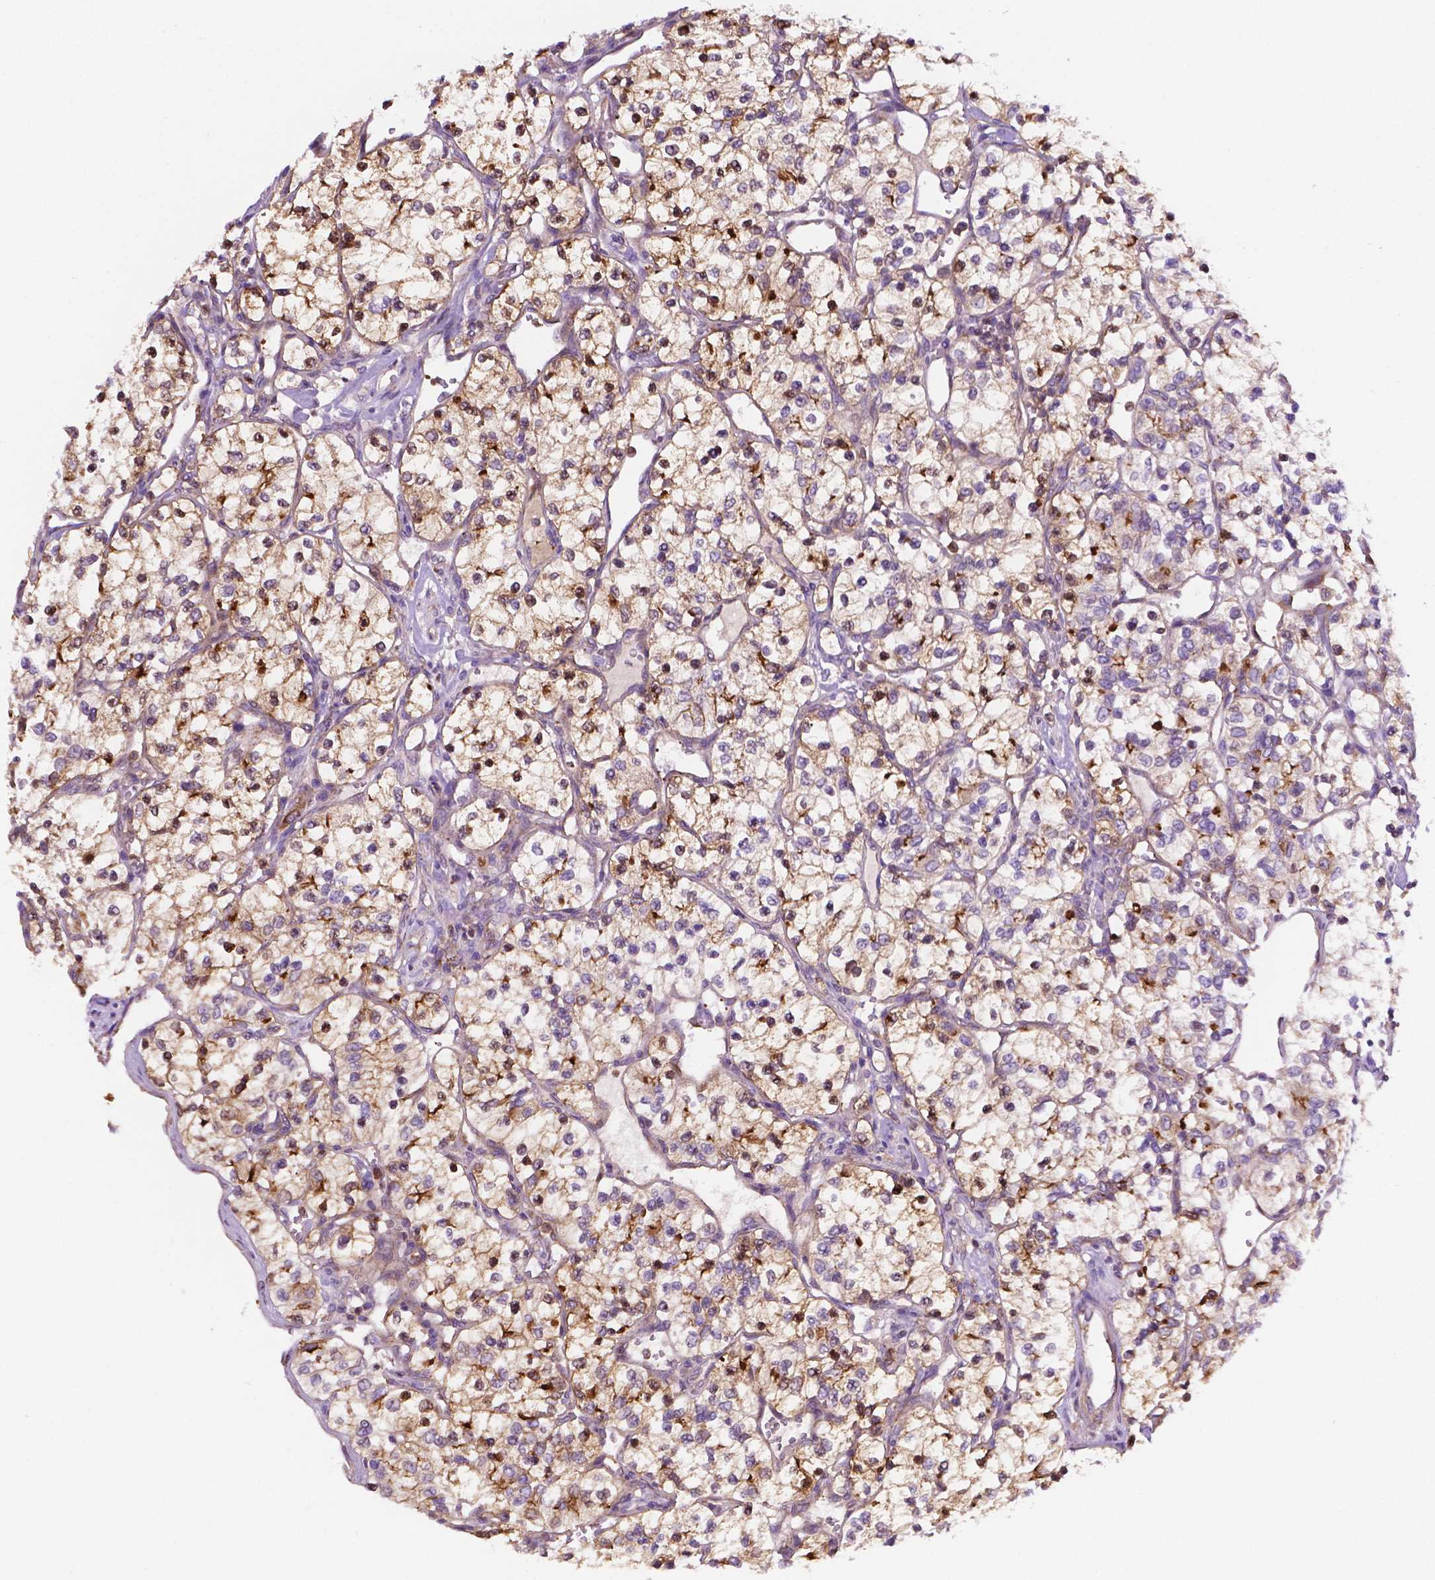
{"staining": {"intensity": "negative", "quantity": "none", "location": "none"}, "tissue": "renal cancer", "cell_type": "Tumor cells", "image_type": "cancer", "snomed": [{"axis": "morphology", "description": "Adenocarcinoma, NOS"}, {"axis": "topography", "description": "Kidney"}], "caption": "This is an IHC photomicrograph of human renal cancer. There is no expression in tumor cells.", "gene": "DCN", "patient": {"sex": "female", "age": 69}}